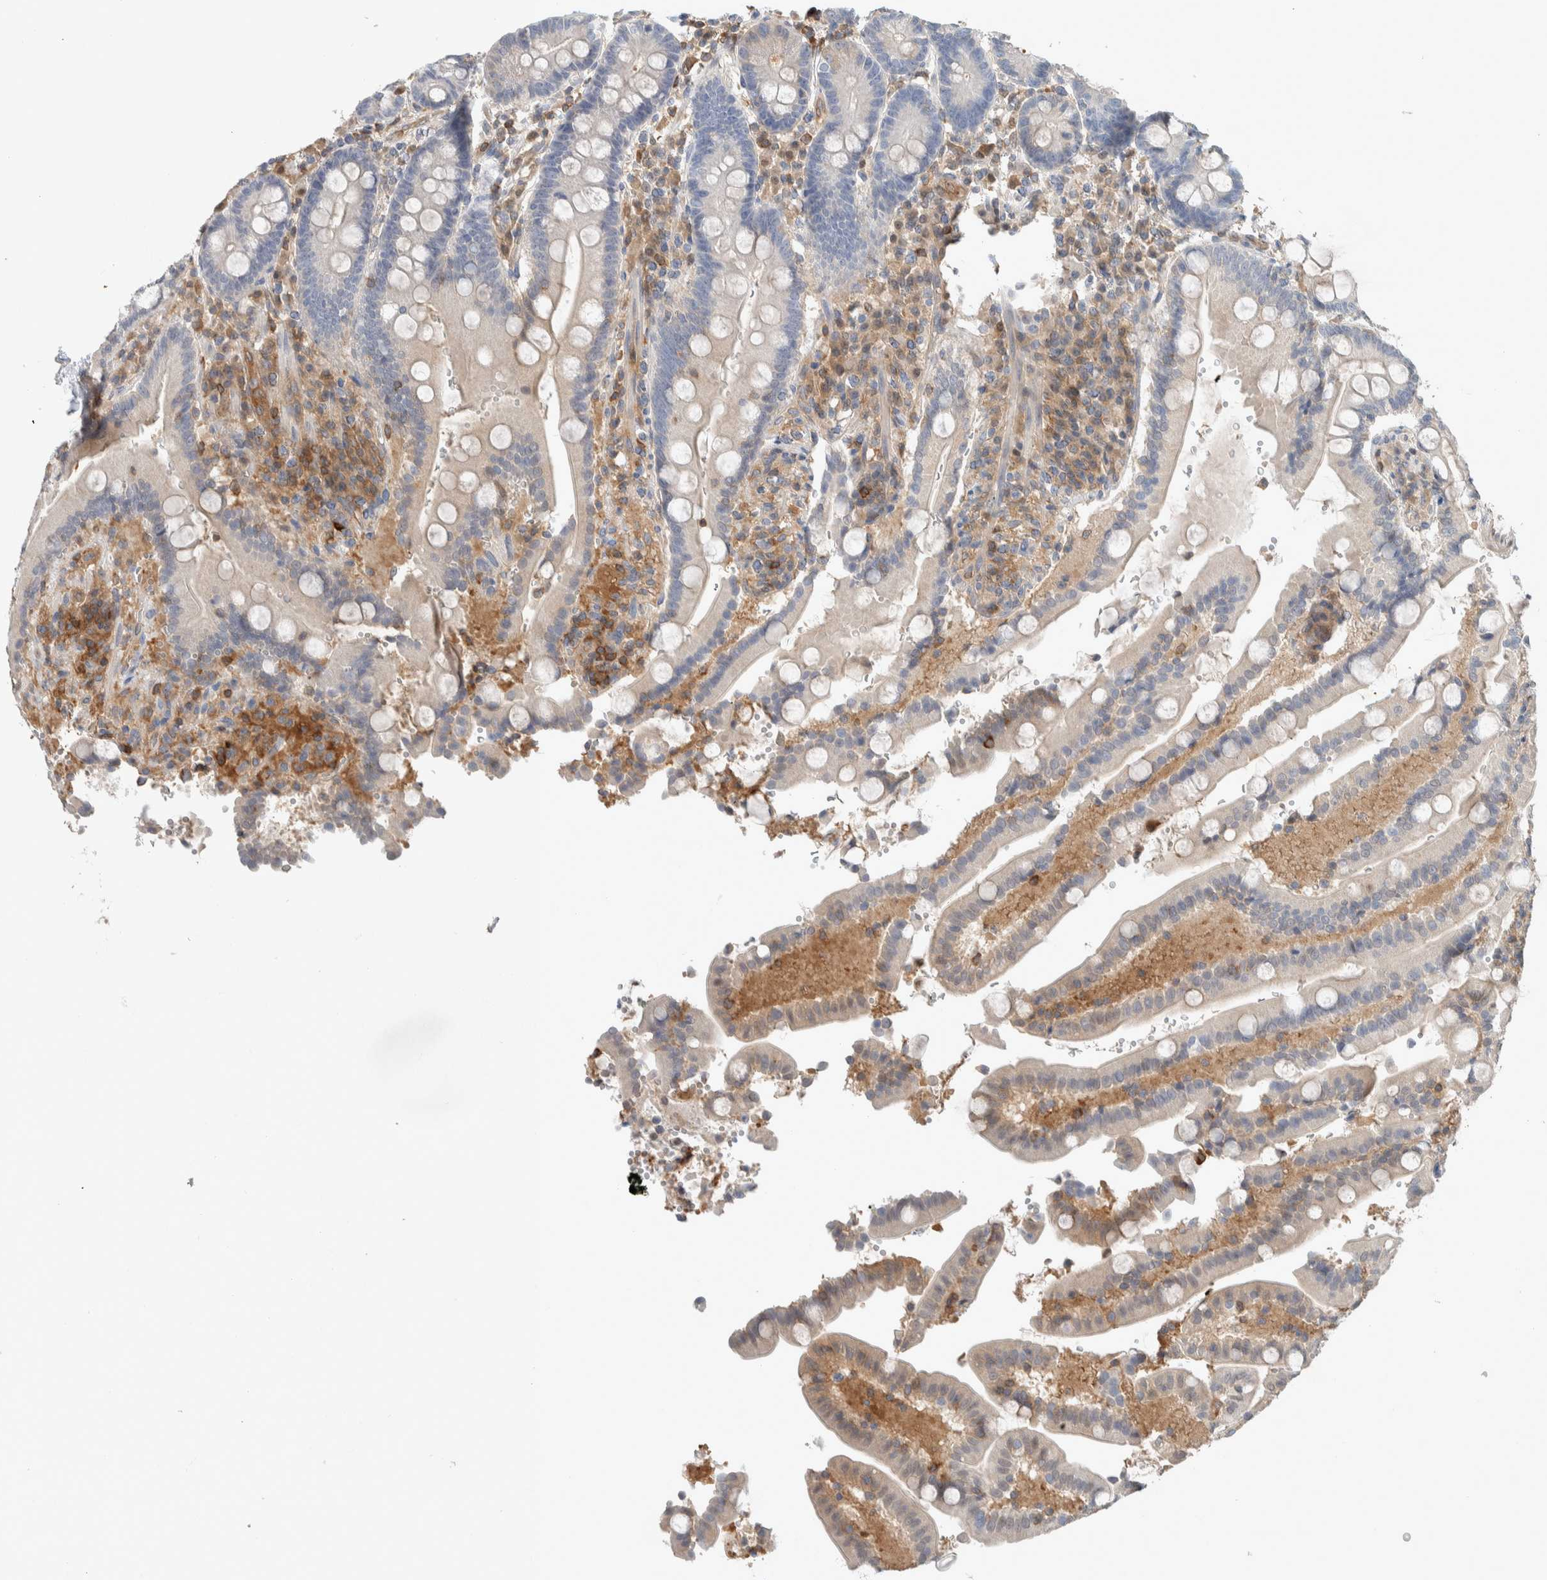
{"staining": {"intensity": "weak", "quantity": "<25%", "location": "cytoplasmic/membranous"}, "tissue": "duodenum", "cell_type": "Glandular cells", "image_type": "normal", "snomed": [{"axis": "morphology", "description": "Normal tissue, NOS"}, {"axis": "topography", "description": "Small intestine, NOS"}], "caption": "An image of human duodenum is negative for staining in glandular cells. The staining was performed using DAB (3,3'-diaminobenzidine) to visualize the protein expression in brown, while the nuclei were stained in blue with hematoxylin (Magnification: 20x).", "gene": "NFKB2", "patient": {"sex": "female", "age": 71}}